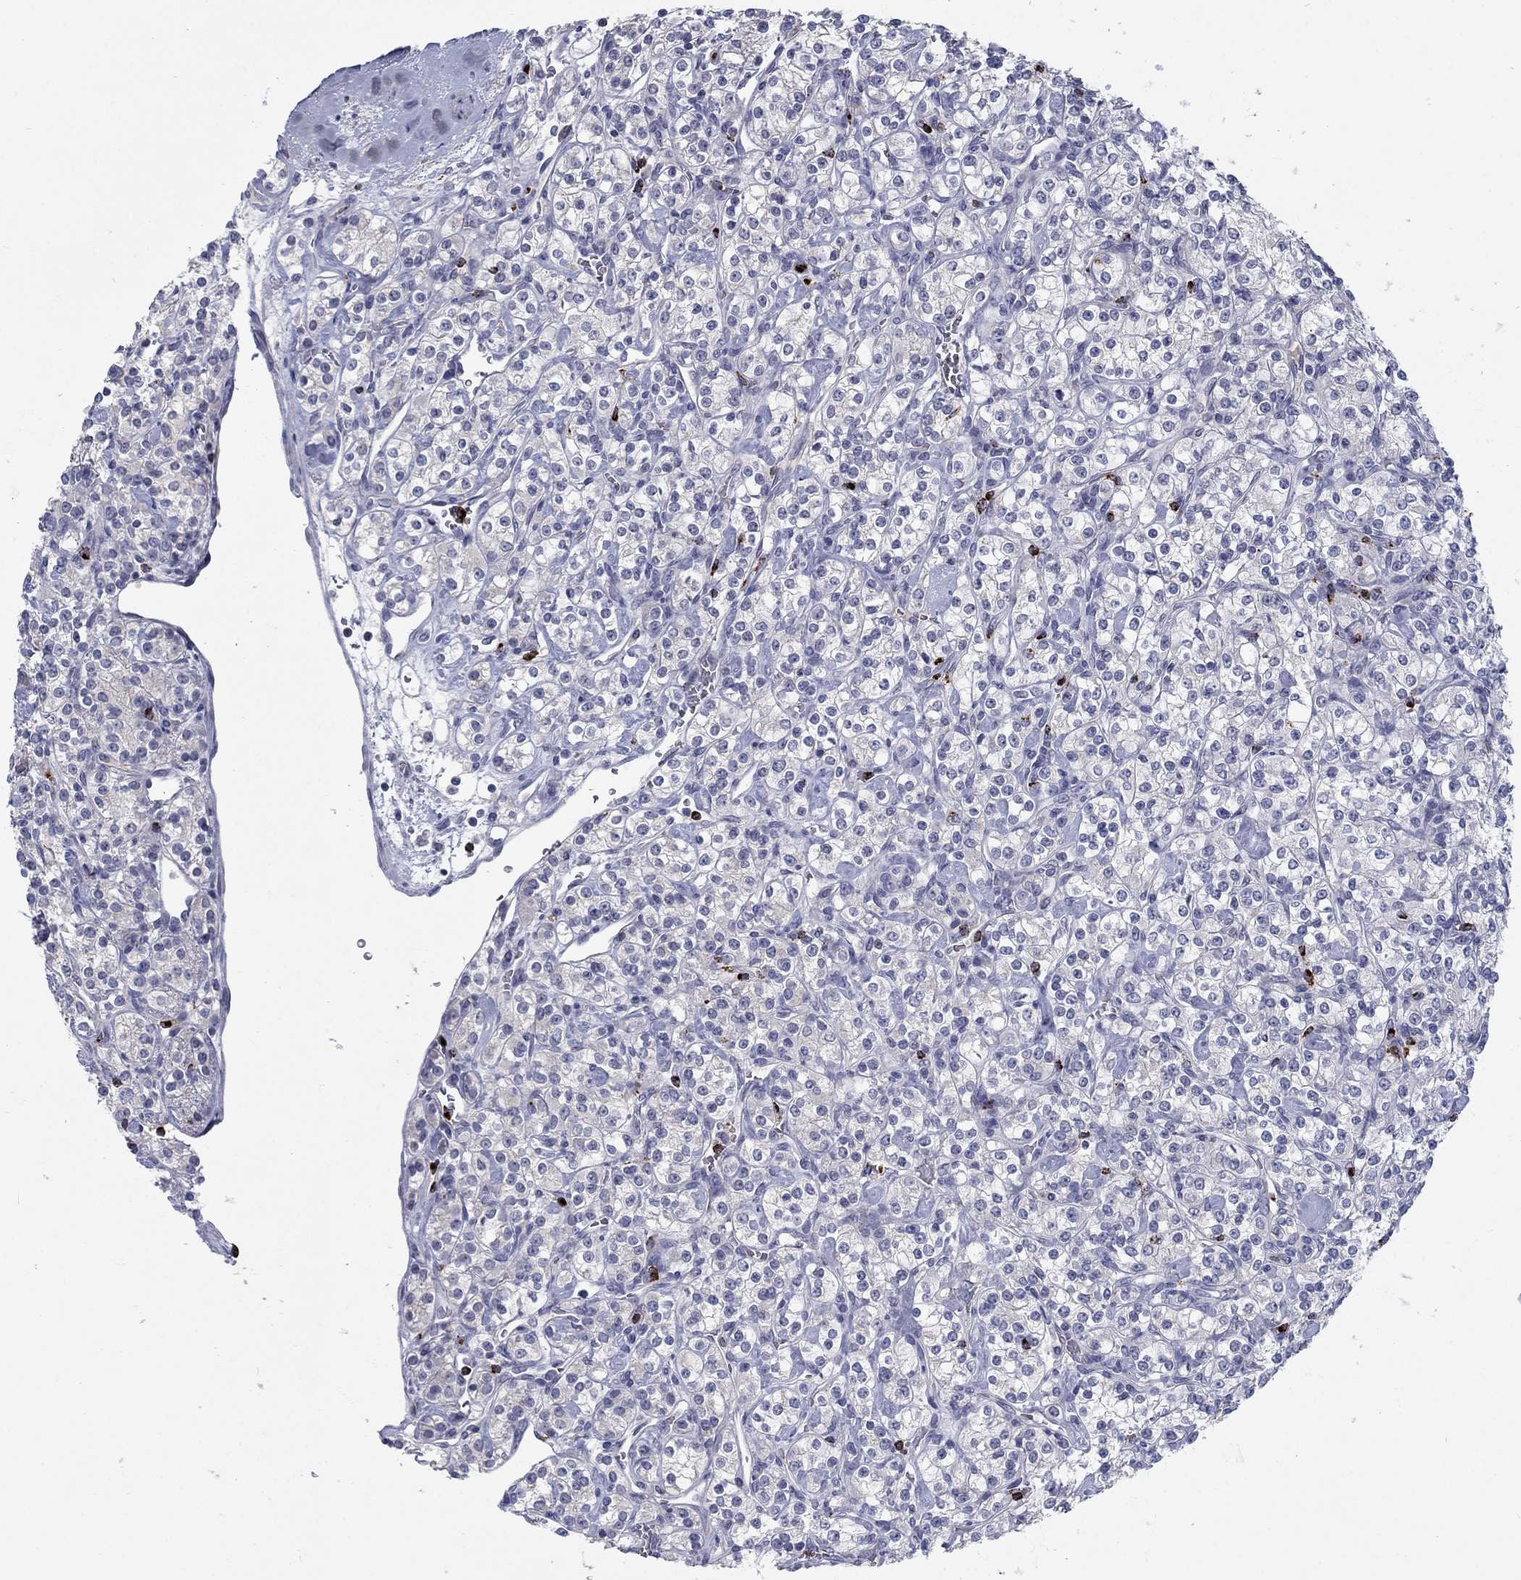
{"staining": {"intensity": "negative", "quantity": "none", "location": "none"}, "tissue": "renal cancer", "cell_type": "Tumor cells", "image_type": "cancer", "snomed": [{"axis": "morphology", "description": "Adenocarcinoma, NOS"}, {"axis": "topography", "description": "Kidney"}], "caption": "Protein analysis of renal adenocarcinoma demonstrates no significant positivity in tumor cells. Nuclei are stained in blue.", "gene": "GZMA", "patient": {"sex": "male", "age": 77}}